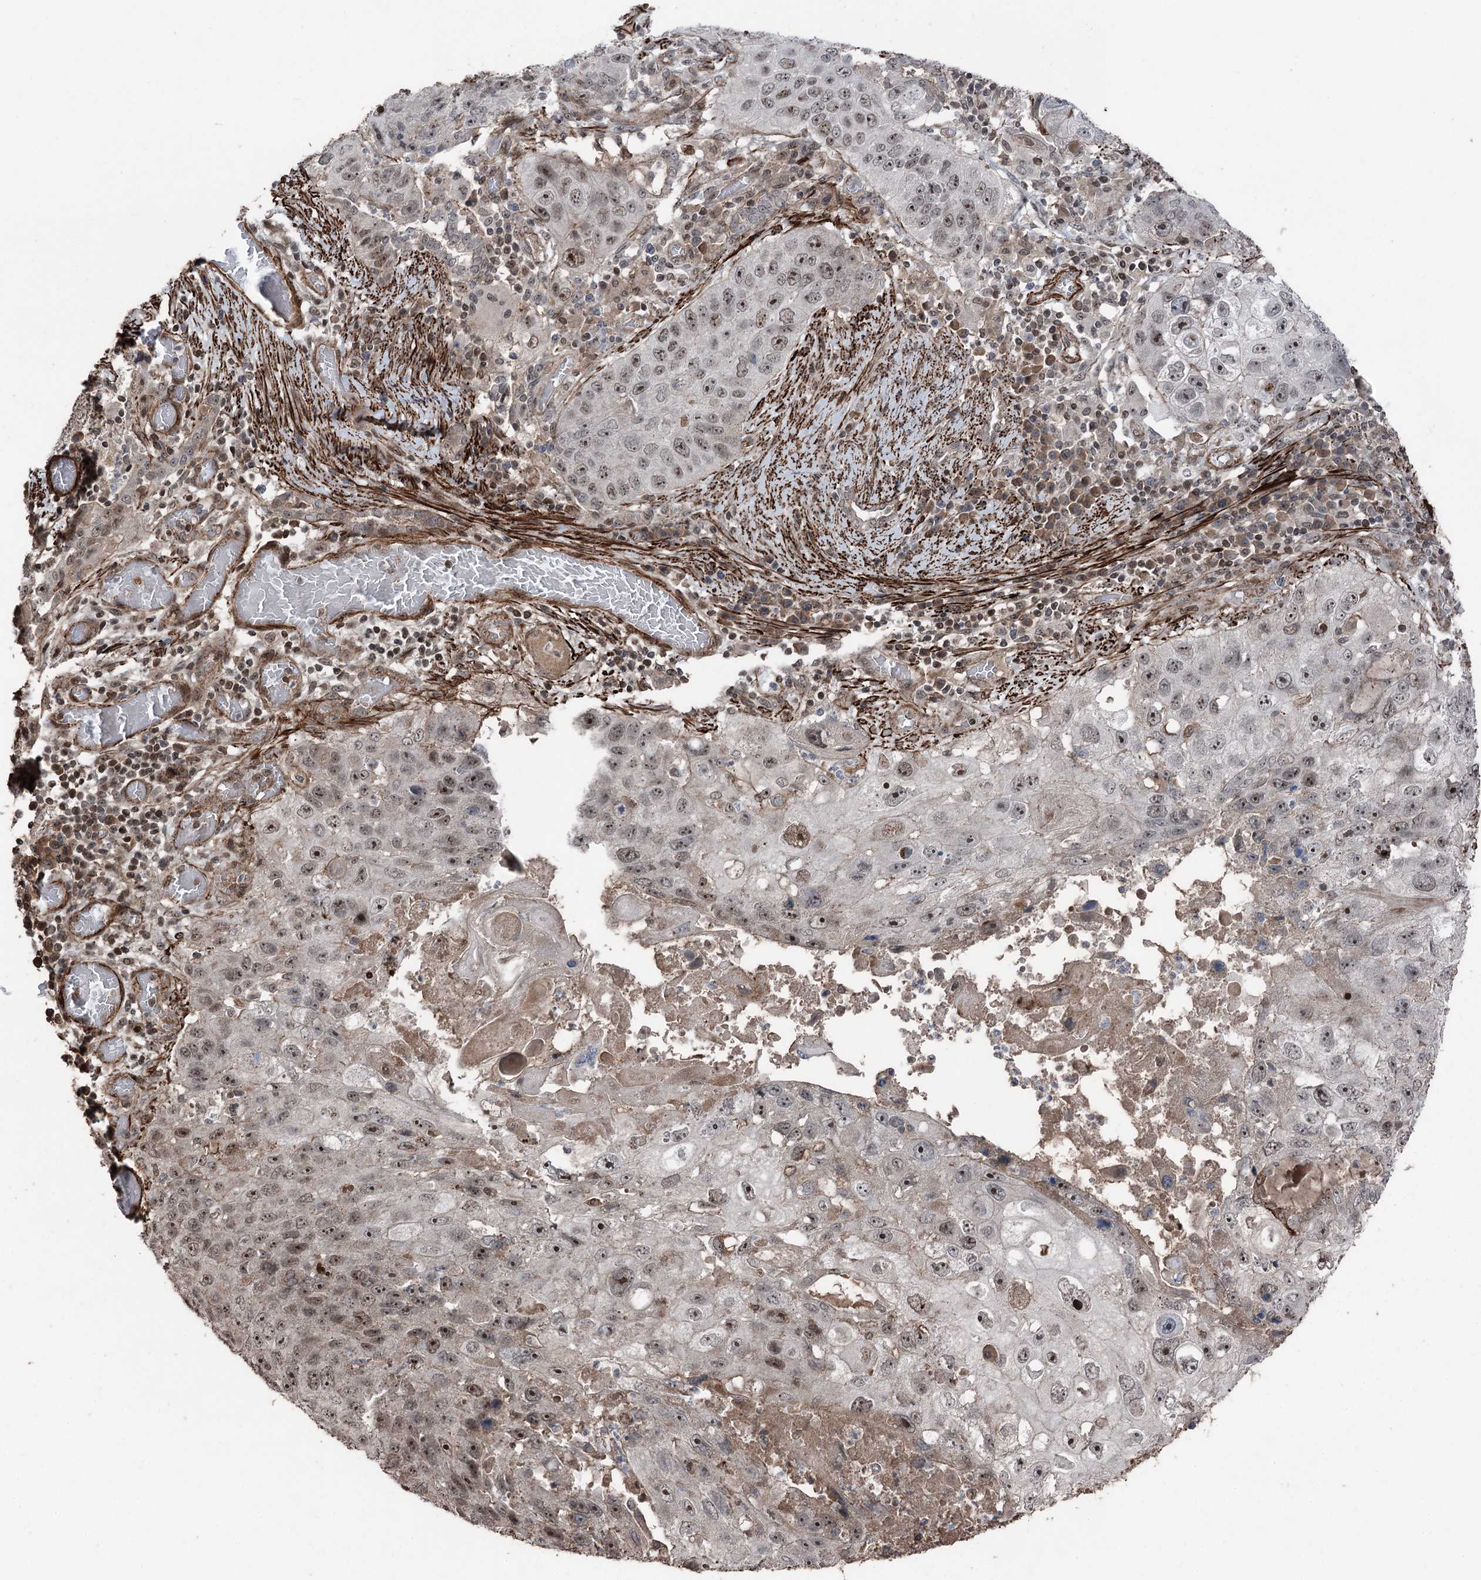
{"staining": {"intensity": "moderate", "quantity": "25%-75%", "location": "nuclear"}, "tissue": "lung cancer", "cell_type": "Tumor cells", "image_type": "cancer", "snomed": [{"axis": "morphology", "description": "Squamous cell carcinoma, NOS"}, {"axis": "topography", "description": "Lung"}], "caption": "IHC photomicrograph of neoplastic tissue: lung cancer (squamous cell carcinoma) stained using immunohistochemistry (IHC) exhibits medium levels of moderate protein expression localized specifically in the nuclear of tumor cells, appearing as a nuclear brown color.", "gene": "CCDC82", "patient": {"sex": "male", "age": 61}}